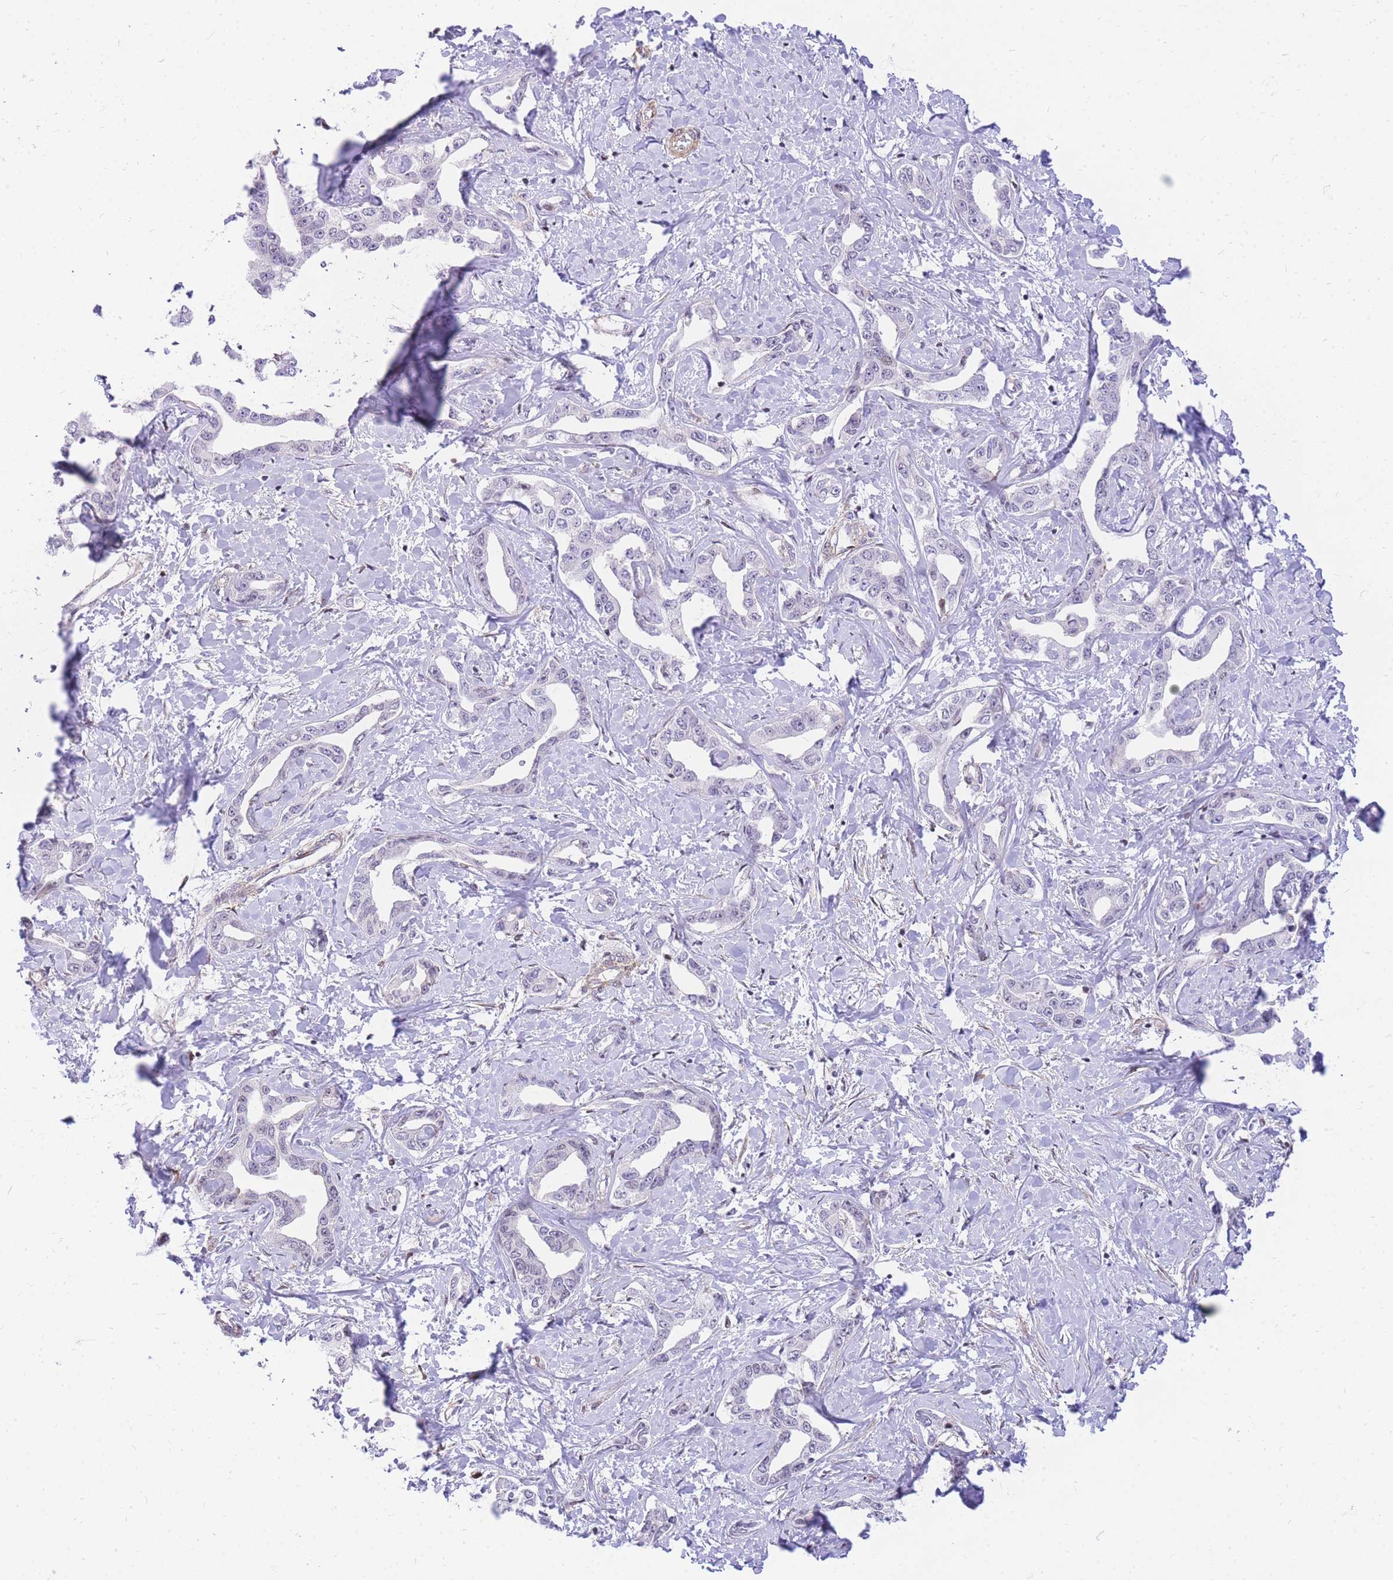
{"staining": {"intensity": "negative", "quantity": "none", "location": "none"}, "tissue": "liver cancer", "cell_type": "Tumor cells", "image_type": "cancer", "snomed": [{"axis": "morphology", "description": "Cholangiocarcinoma"}, {"axis": "topography", "description": "Liver"}], "caption": "Immunohistochemical staining of human cholangiocarcinoma (liver) exhibits no significant expression in tumor cells.", "gene": "S100PBP", "patient": {"sex": "male", "age": 59}}